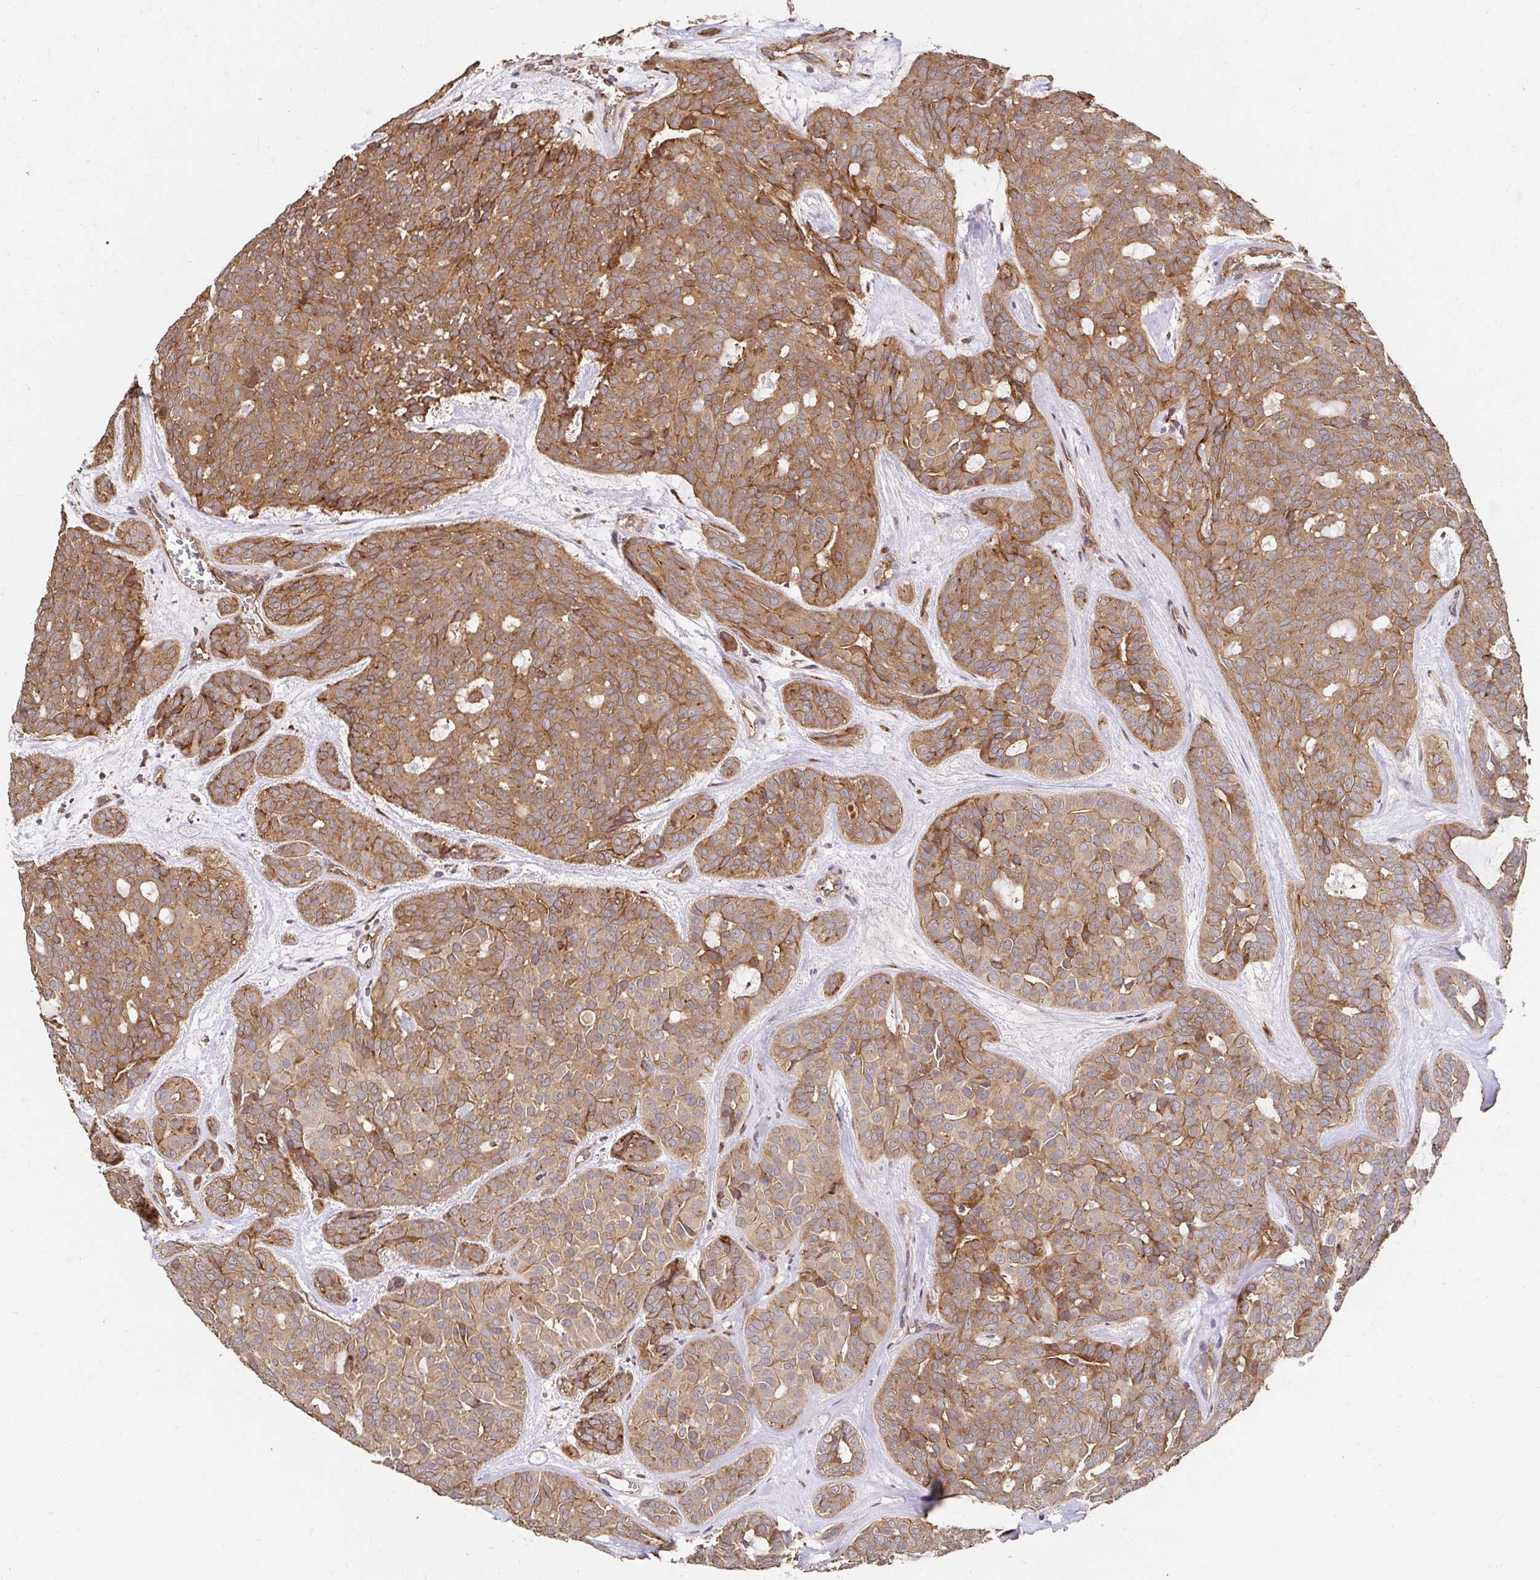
{"staining": {"intensity": "moderate", "quantity": ">75%", "location": "cytoplasmic/membranous"}, "tissue": "head and neck cancer", "cell_type": "Tumor cells", "image_type": "cancer", "snomed": [{"axis": "morphology", "description": "Adenocarcinoma, NOS"}, {"axis": "topography", "description": "Head-Neck"}], "caption": "A medium amount of moderate cytoplasmic/membranous positivity is present in approximately >75% of tumor cells in head and neck cancer (adenocarcinoma) tissue.", "gene": "APBB1", "patient": {"sex": "male", "age": 66}}